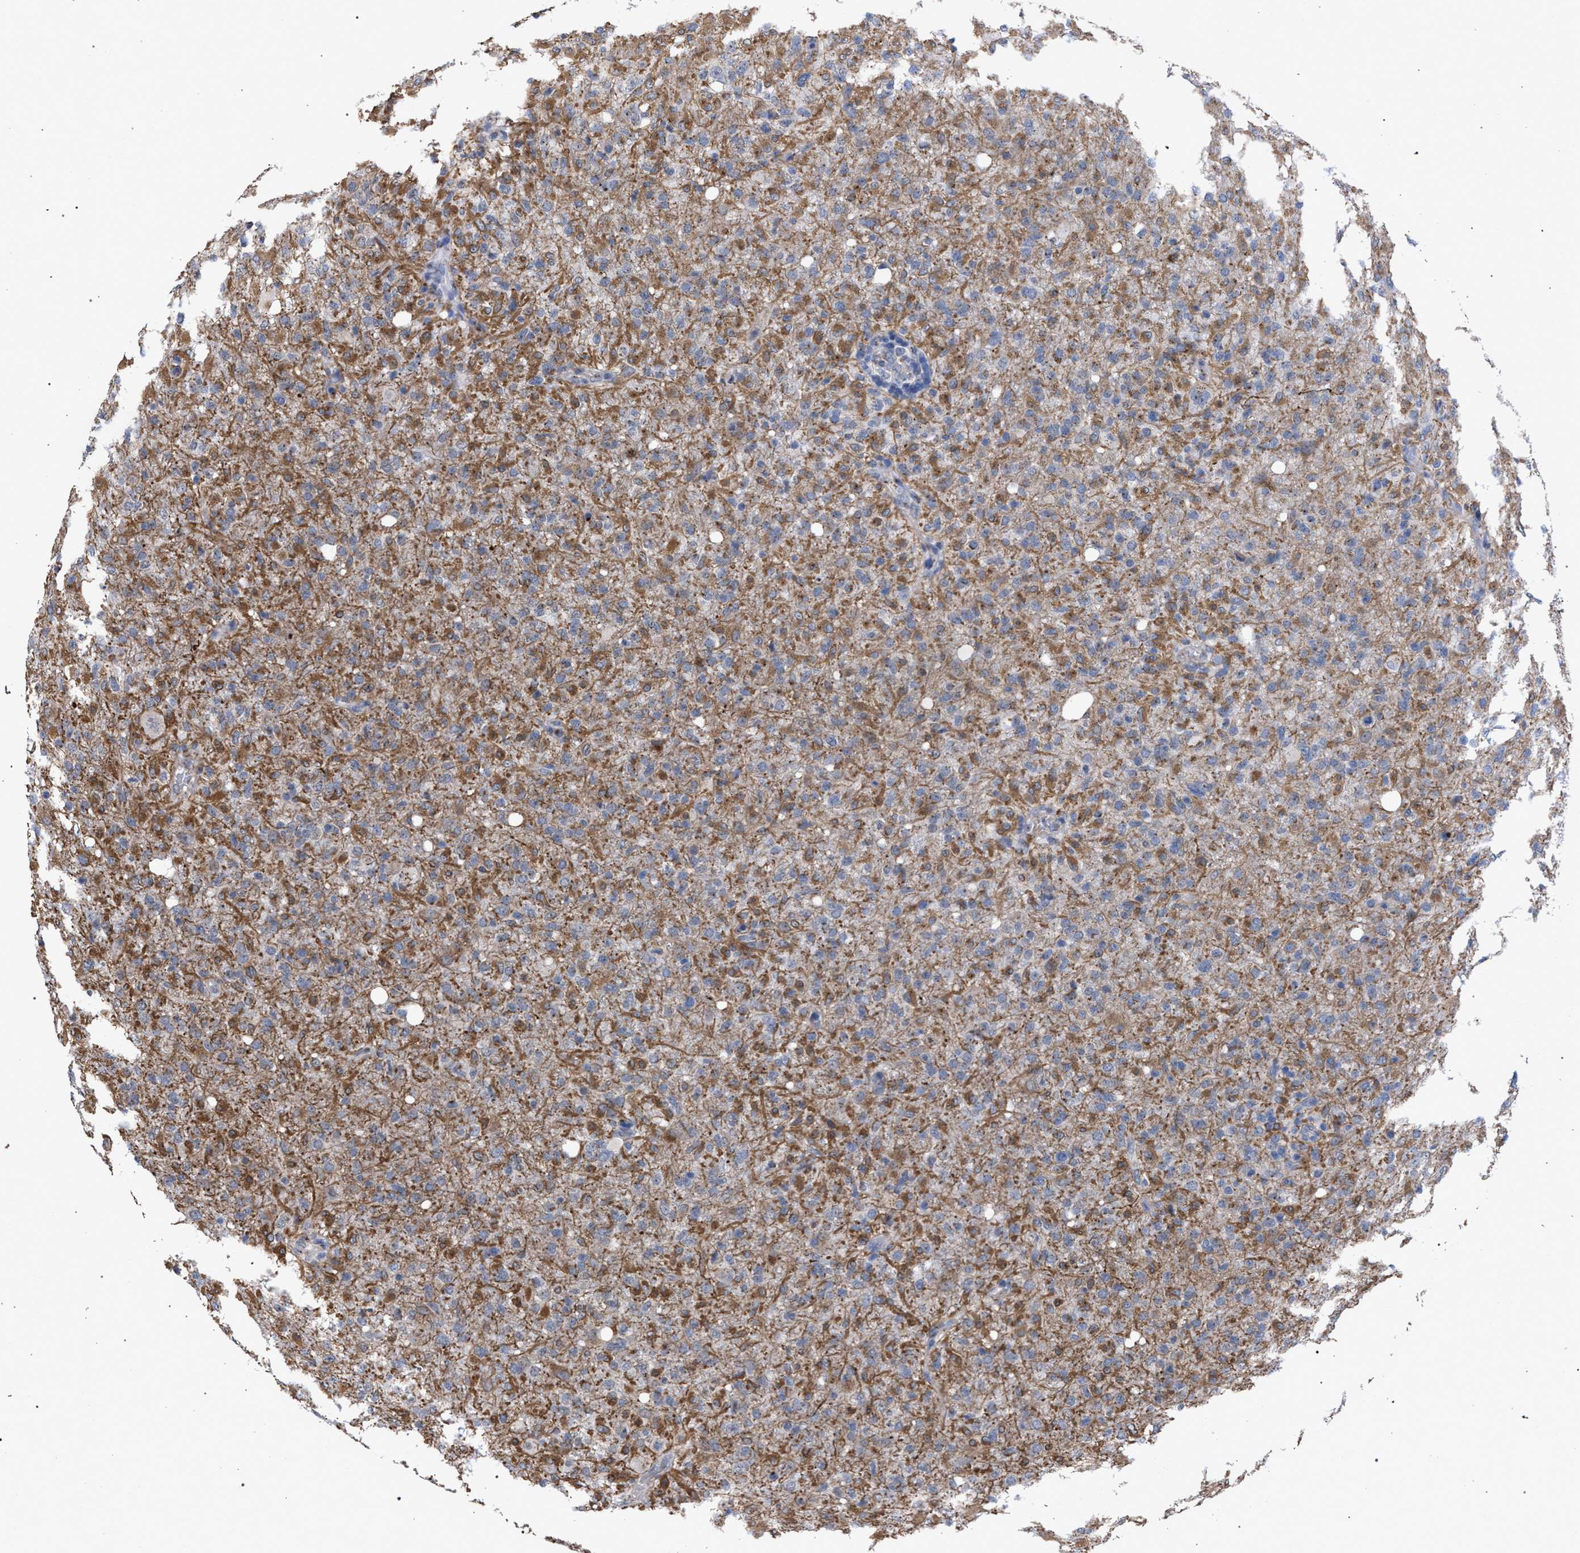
{"staining": {"intensity": "moderate", "quantity": ">75%", "location": "cytoplasmic/membranous"}, "tissue": "glioma", "cell_type": "Tumor cells", "image_type": "cancer", "snomed": [{"axis": "morphology", "description": "Glioma, malignant, High grade"}, {"axis": "topography", "description": "Brain"}], "caption": "A photomicrograph of human glioma stained for a protein shows moderate cytoplasmic/membranous brown staining in tumor cells.", "gene": "GOLGA2", "patient": {"sex": "female", "age": 57}}